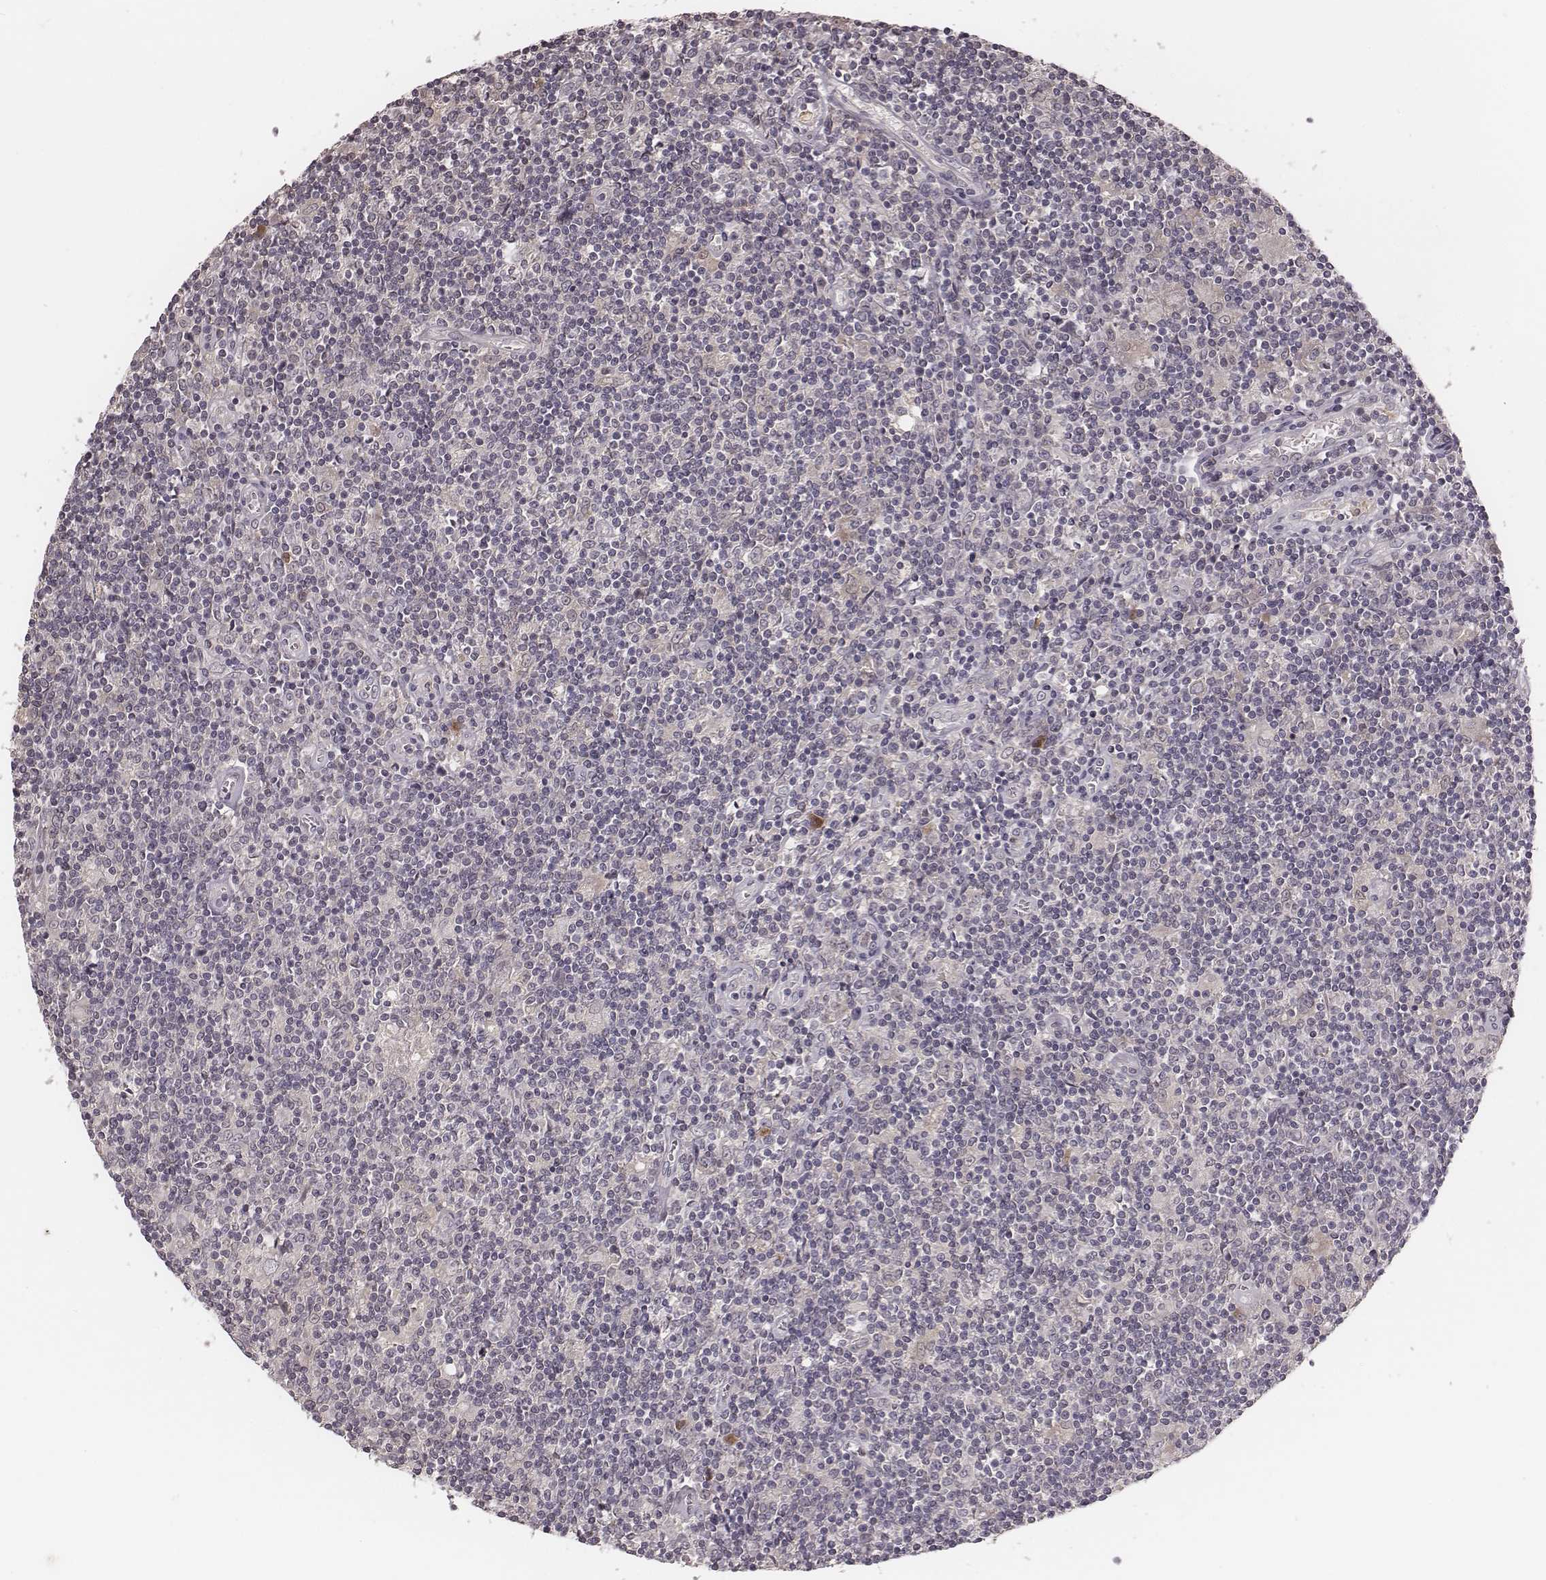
{"staining": {"intensity": "negative", "quantity": "none", "location": "none"}, "tissue": "lymphoma", "cell_type": "Tumor cells", "image_type": "cancer", "snomed": [{"axis": "morphology", "description": "Hodgkin's disease, NOS"}, {"axis": "topography", "description": "Lymph node"}], "caption": "The IHC image has no significant positivity in tumor cells of Hodgkin's disease tissue.", "gene": "P2RX5", "patient": {"sex": "male", "age": 40}}